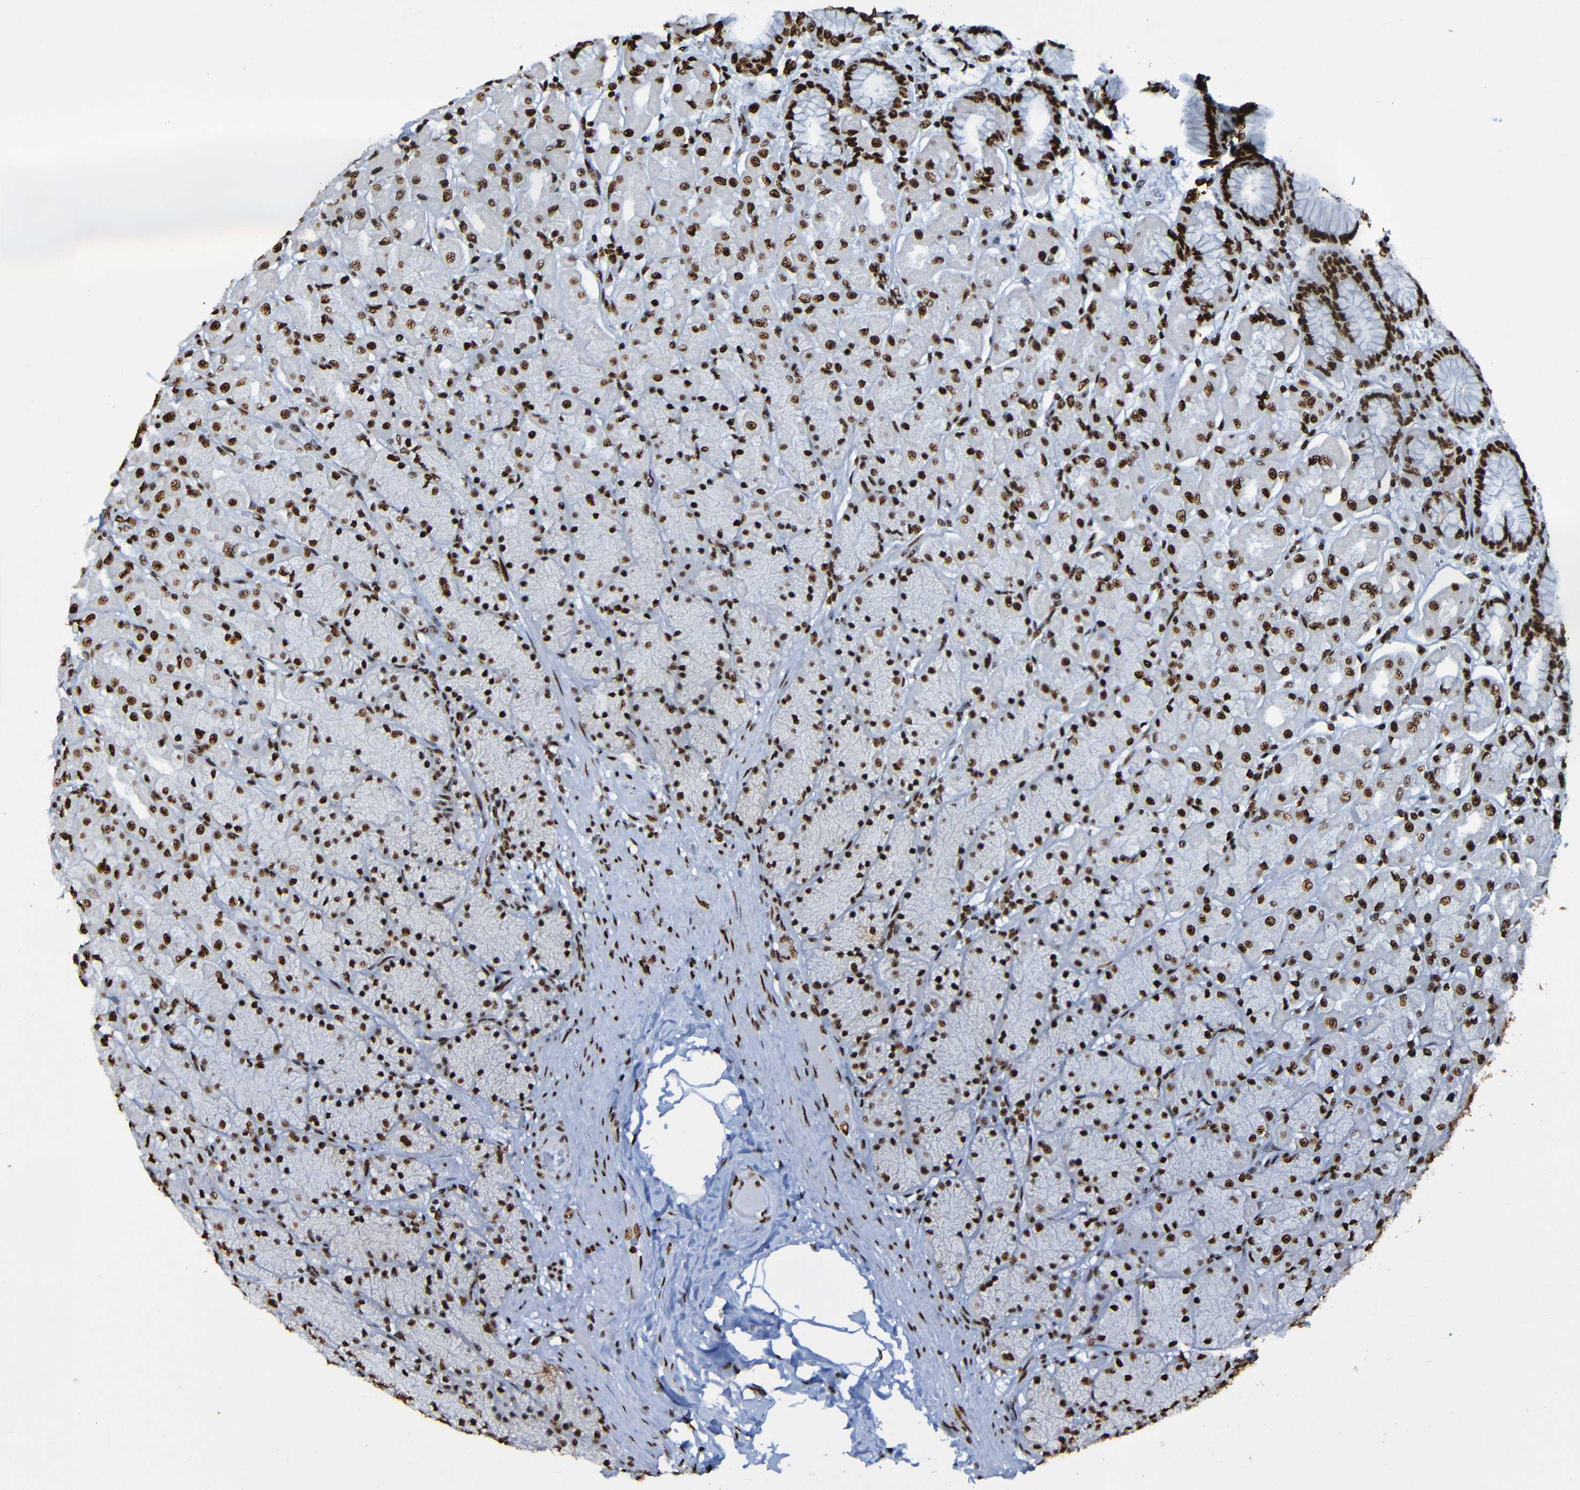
{"staining": {"intensity": "strong", "quantity": ">75%", "location": "nuclear"}, "tissue": "stomach", "cell_type": "Glandular cells", "image_type": "normal", "snomed": [{"axis": "morphology", "description": "Normal tissue, NOS"}, {"axis": "topography", "description": "Stomach, upper"}], "caption": "DAB (3,3'-diaminobenzidine) immunohistochemical staining of benign stomach shows strong nuclear protein positivity in approximately >75% of glandular cells.", "gene": "SRSF3", "patient": {"sex": "female", "age": 56}}